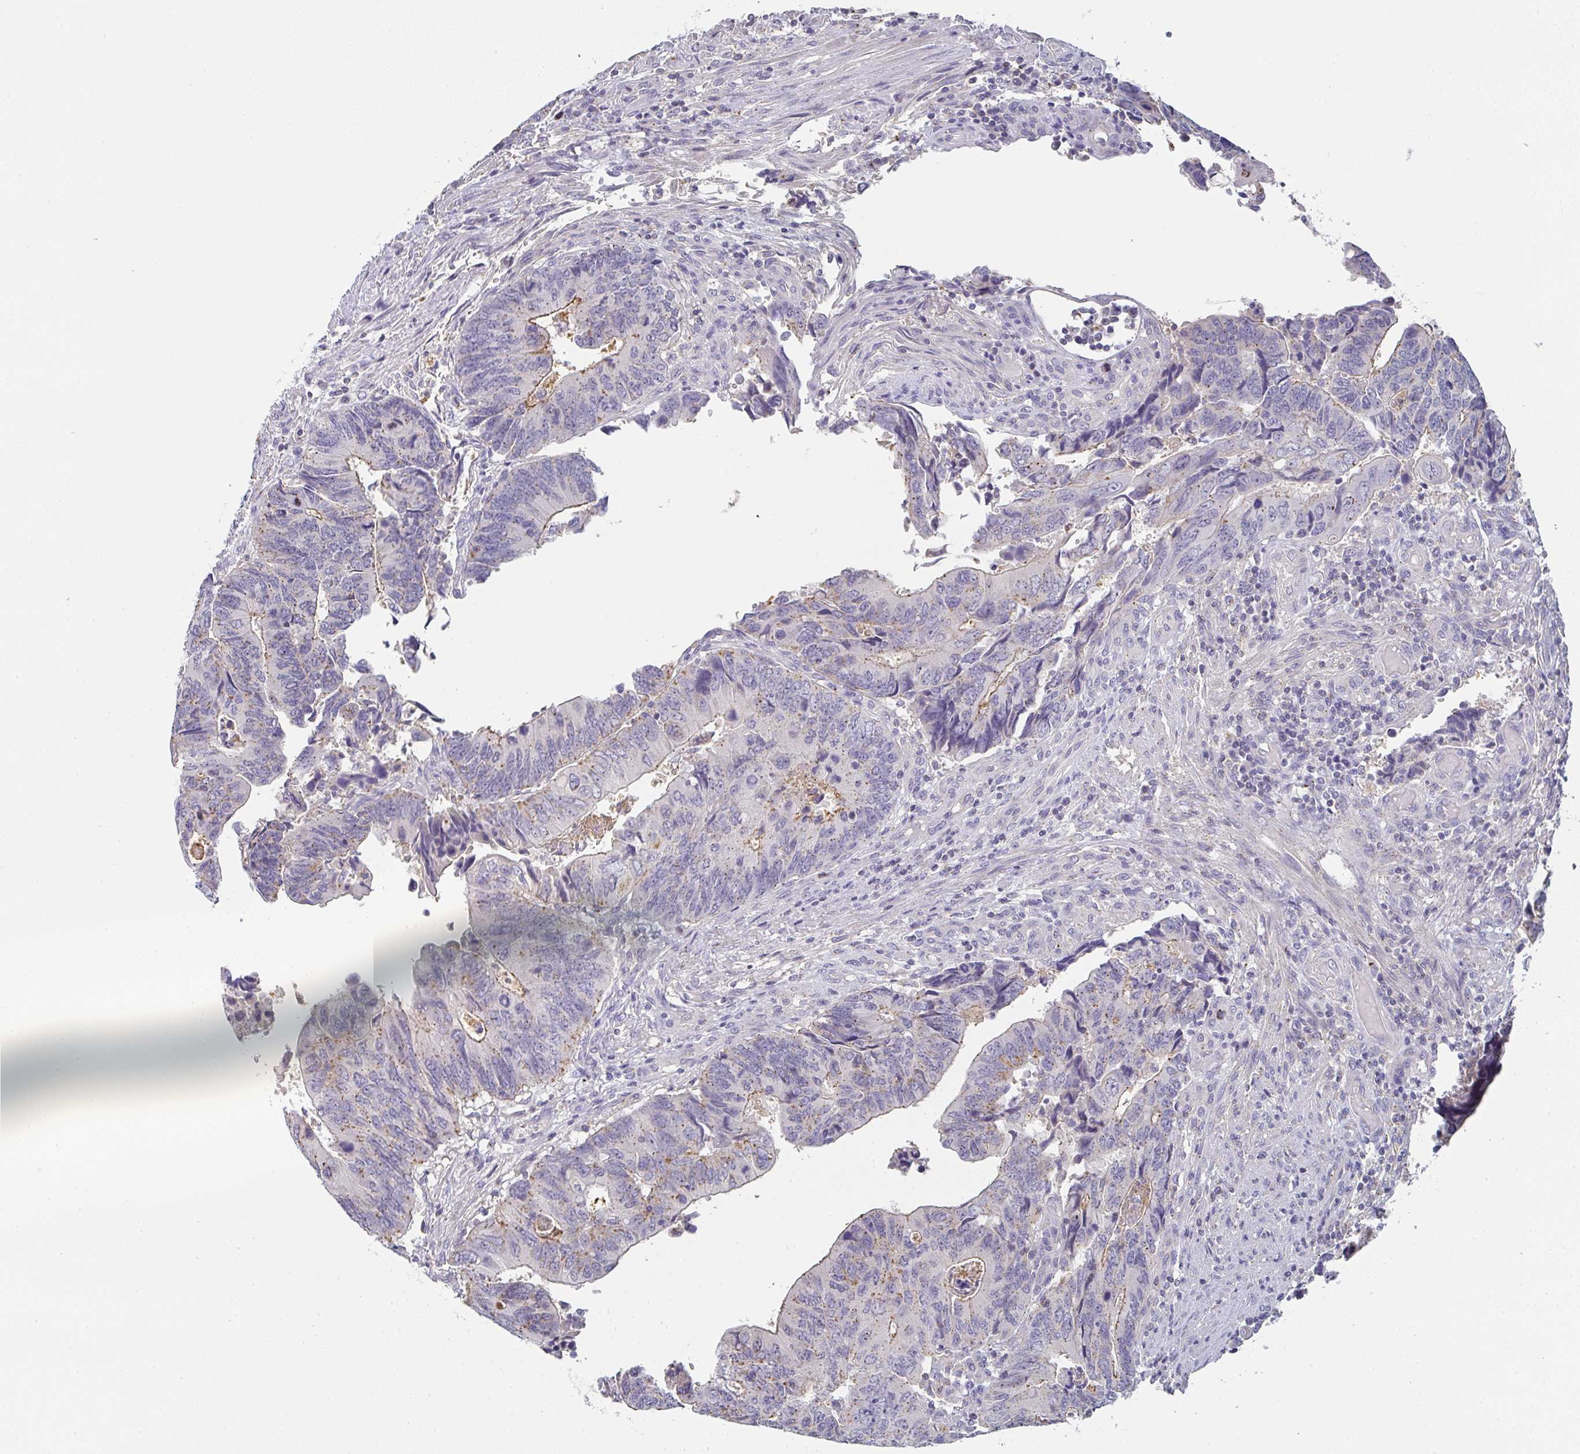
{"staining": {"intensity": "moderate", "quantity": "<25%", "location": "cytoplasmic/membranous"}, "tissue": "colorectal cancer", "cell_type": "Tumor cells", "image_type": "cancer", "snomed": [{"axis": "morphology", "description": "Adenocarcinoma, NOS"}, {"axis": "topography", "description": "Colon"}], "caption": "The immunohistochemical stain highlights moderate cytoplasmic/membranous positivity in tumor cells of colorectal cancer tissue. (DAB IHC, brown staining for protein, blue staining for nuclei).", "gene": "CHMP5", "patient": {"sex": "male", "age": 87}}